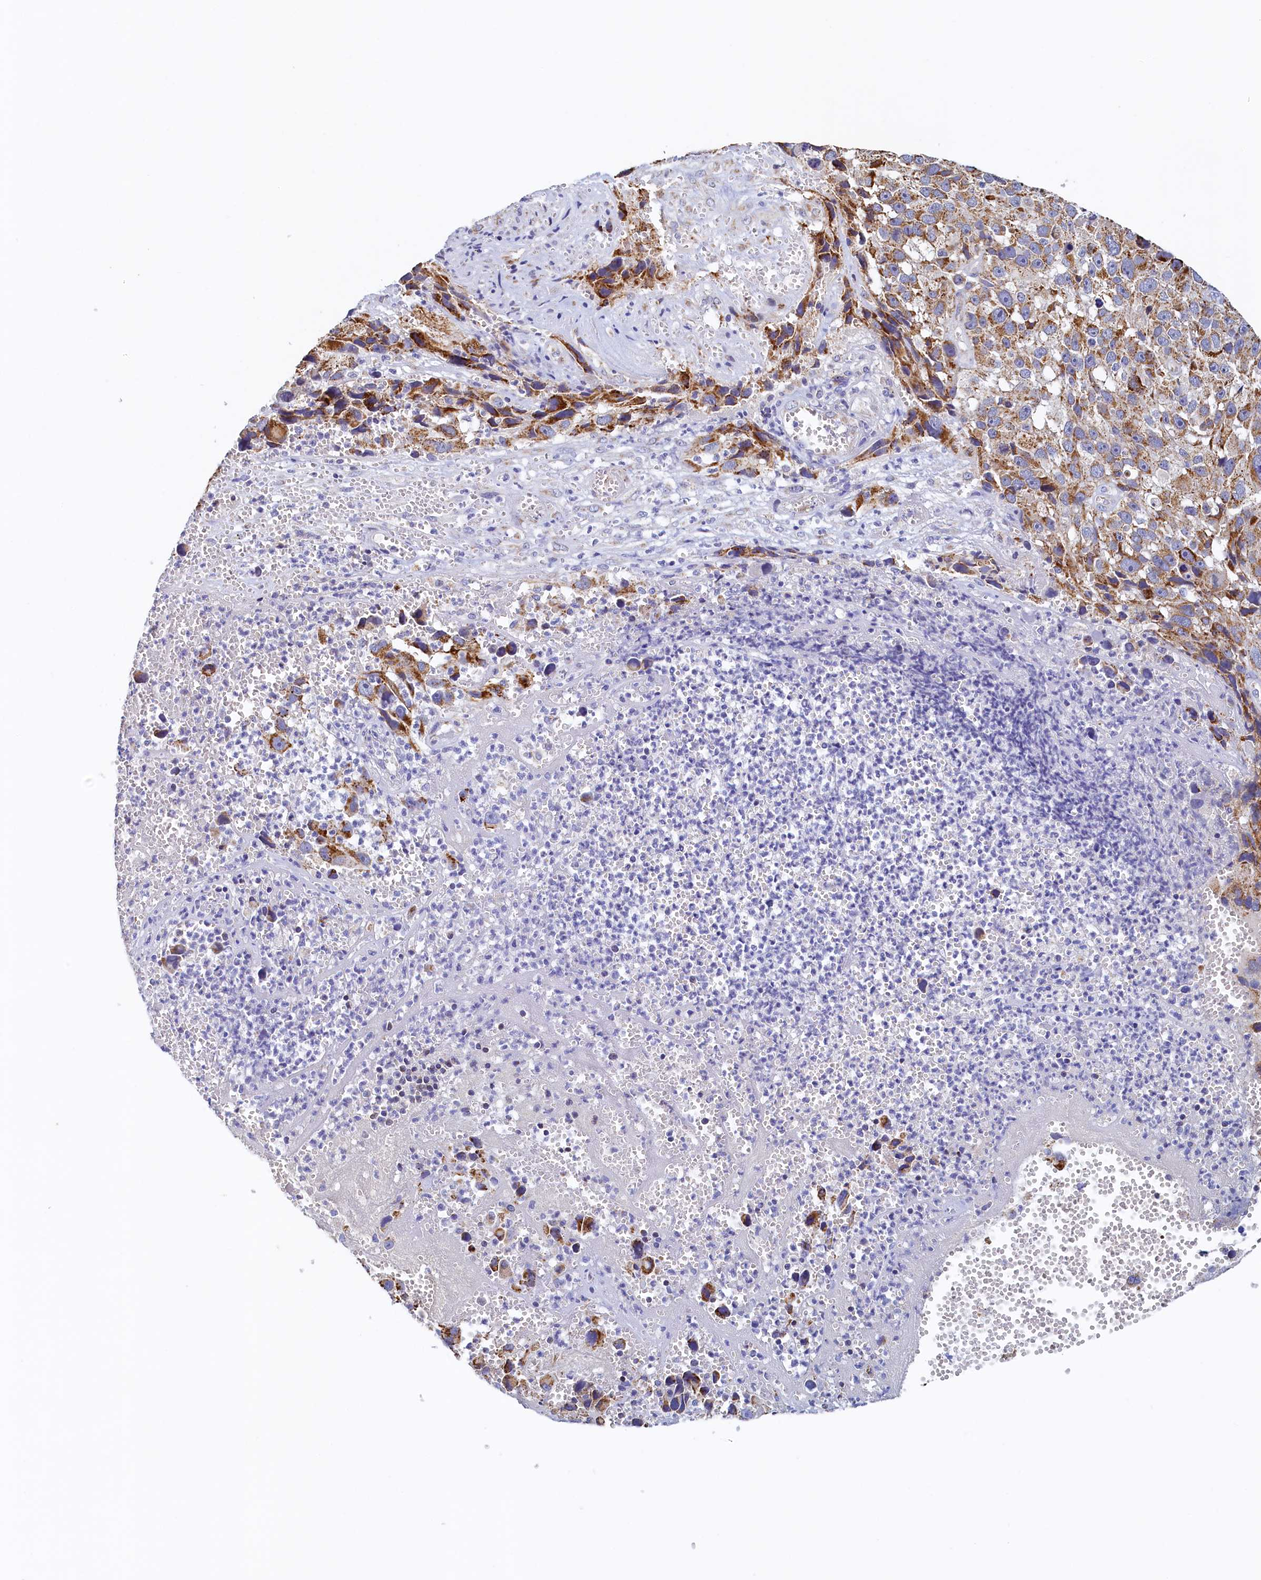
{"staining": {"intensity": "moderate", "quantity": ">75%", "location": "cytoplasmic/membranous"}, "tissue": "melanoma", "cell_type": "Tumor cells", "image_type": "cancer", "snomed": [{"axis": "morphology", "description": "Malignant melanoma, NOS"}, {"axis": "topography", "description": "Skin"}], "caption": "Brown immunohistochemical staining in malignant melanoma shows moderate cytoplasmic/membranous positivity in about >75% of tumor cells.", "gene": "POC1A", "patient": {"sex": "male", "age": 84}}